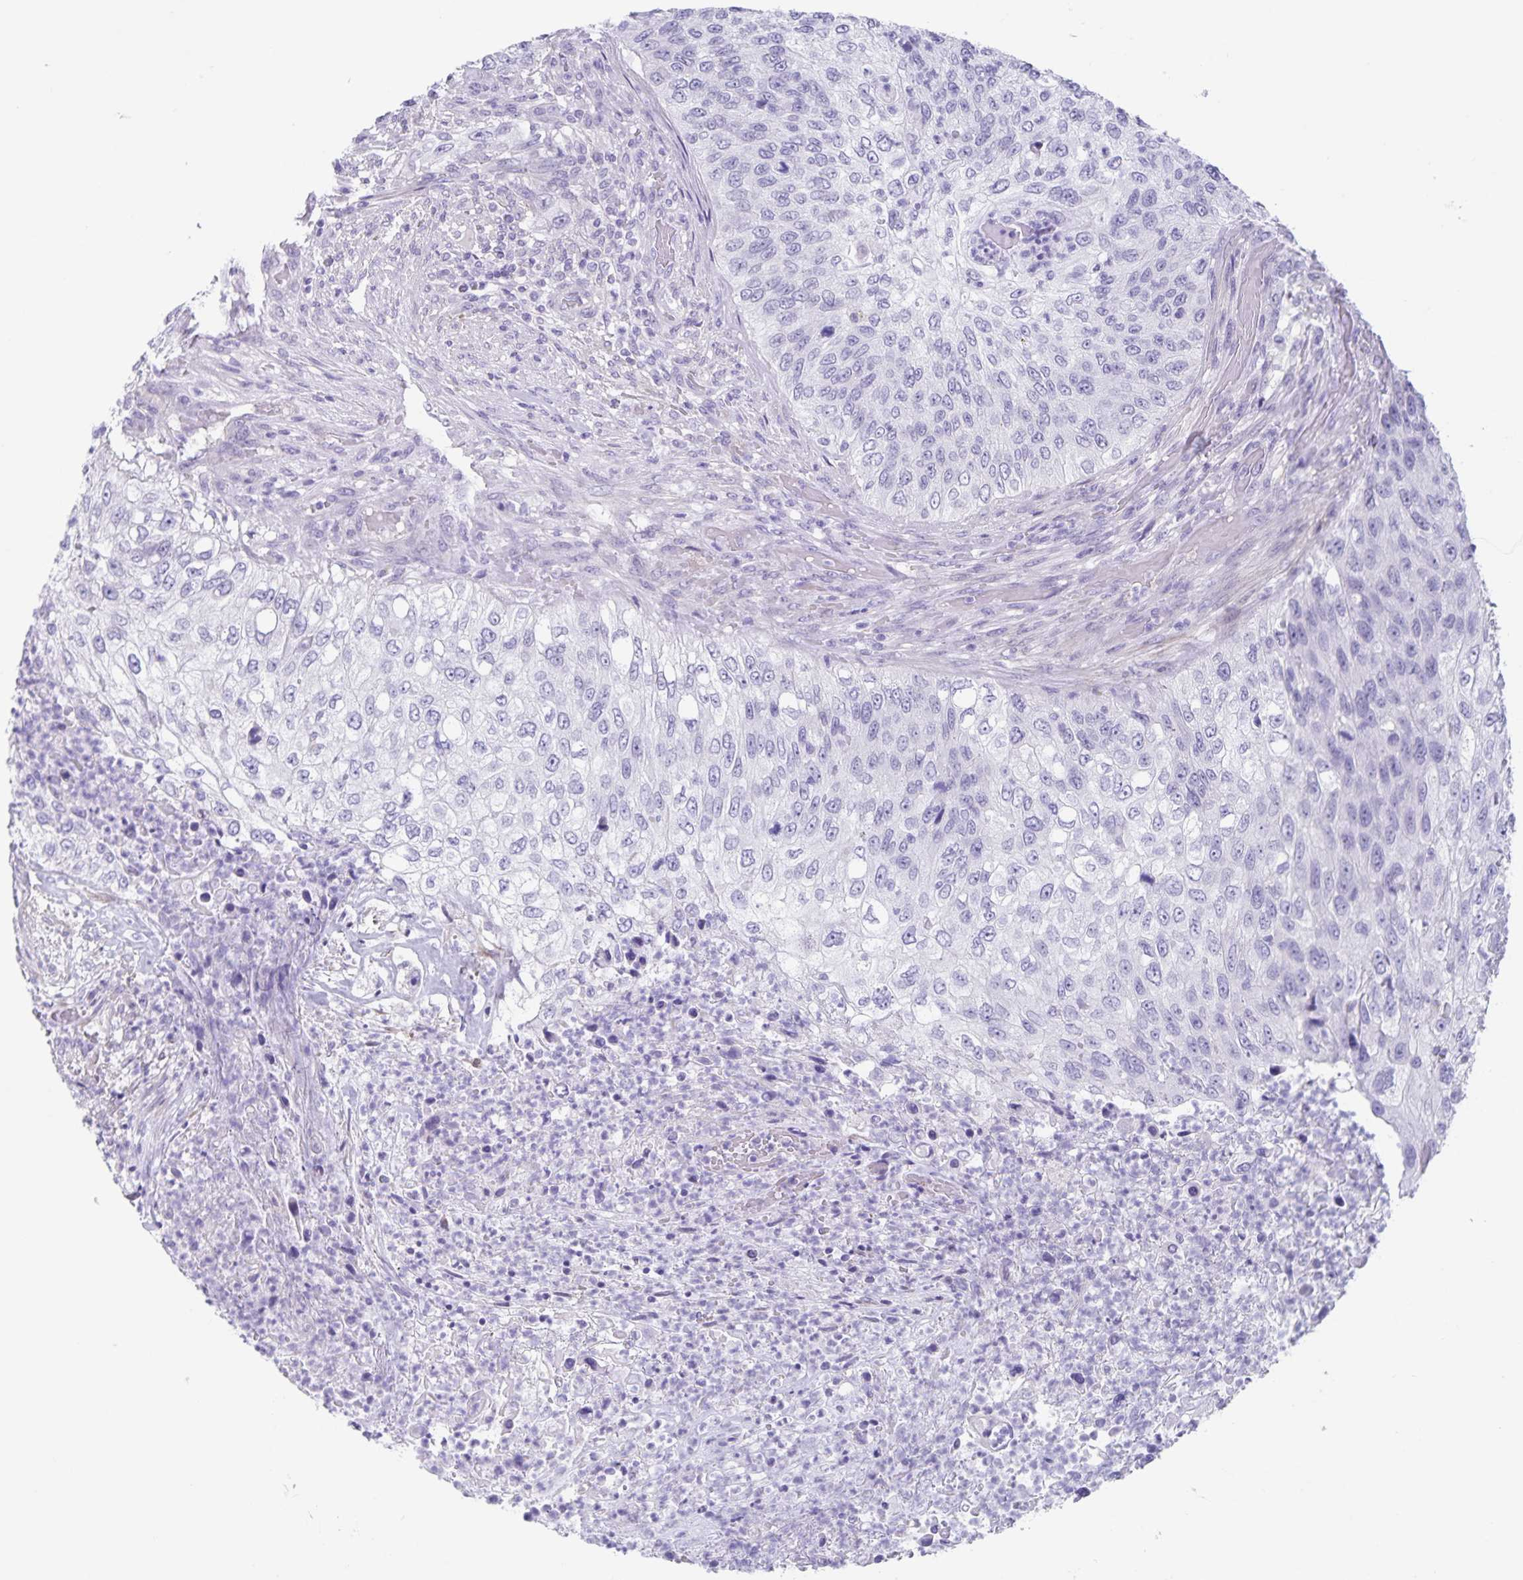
{"staining": {"intensity": "negative", "quantity": "none", "location": "none"}, "tissue": "urothelial cancer", "cell_type": "Tumor cells", "image_type": "cancer", "snomed": [{"axis": "morphology", "description": "Urothelial carcinoma, High grade"}, {"axis": "topography", "description": "Urinary bladder"}], "caption": "Immunohistochemistry (IHC) of human urothelial carcinoma (high-grade) shows no positivity in tumor cells.", "gene": "C11orf42", "patient": {"sex": "female", "age": 60}}